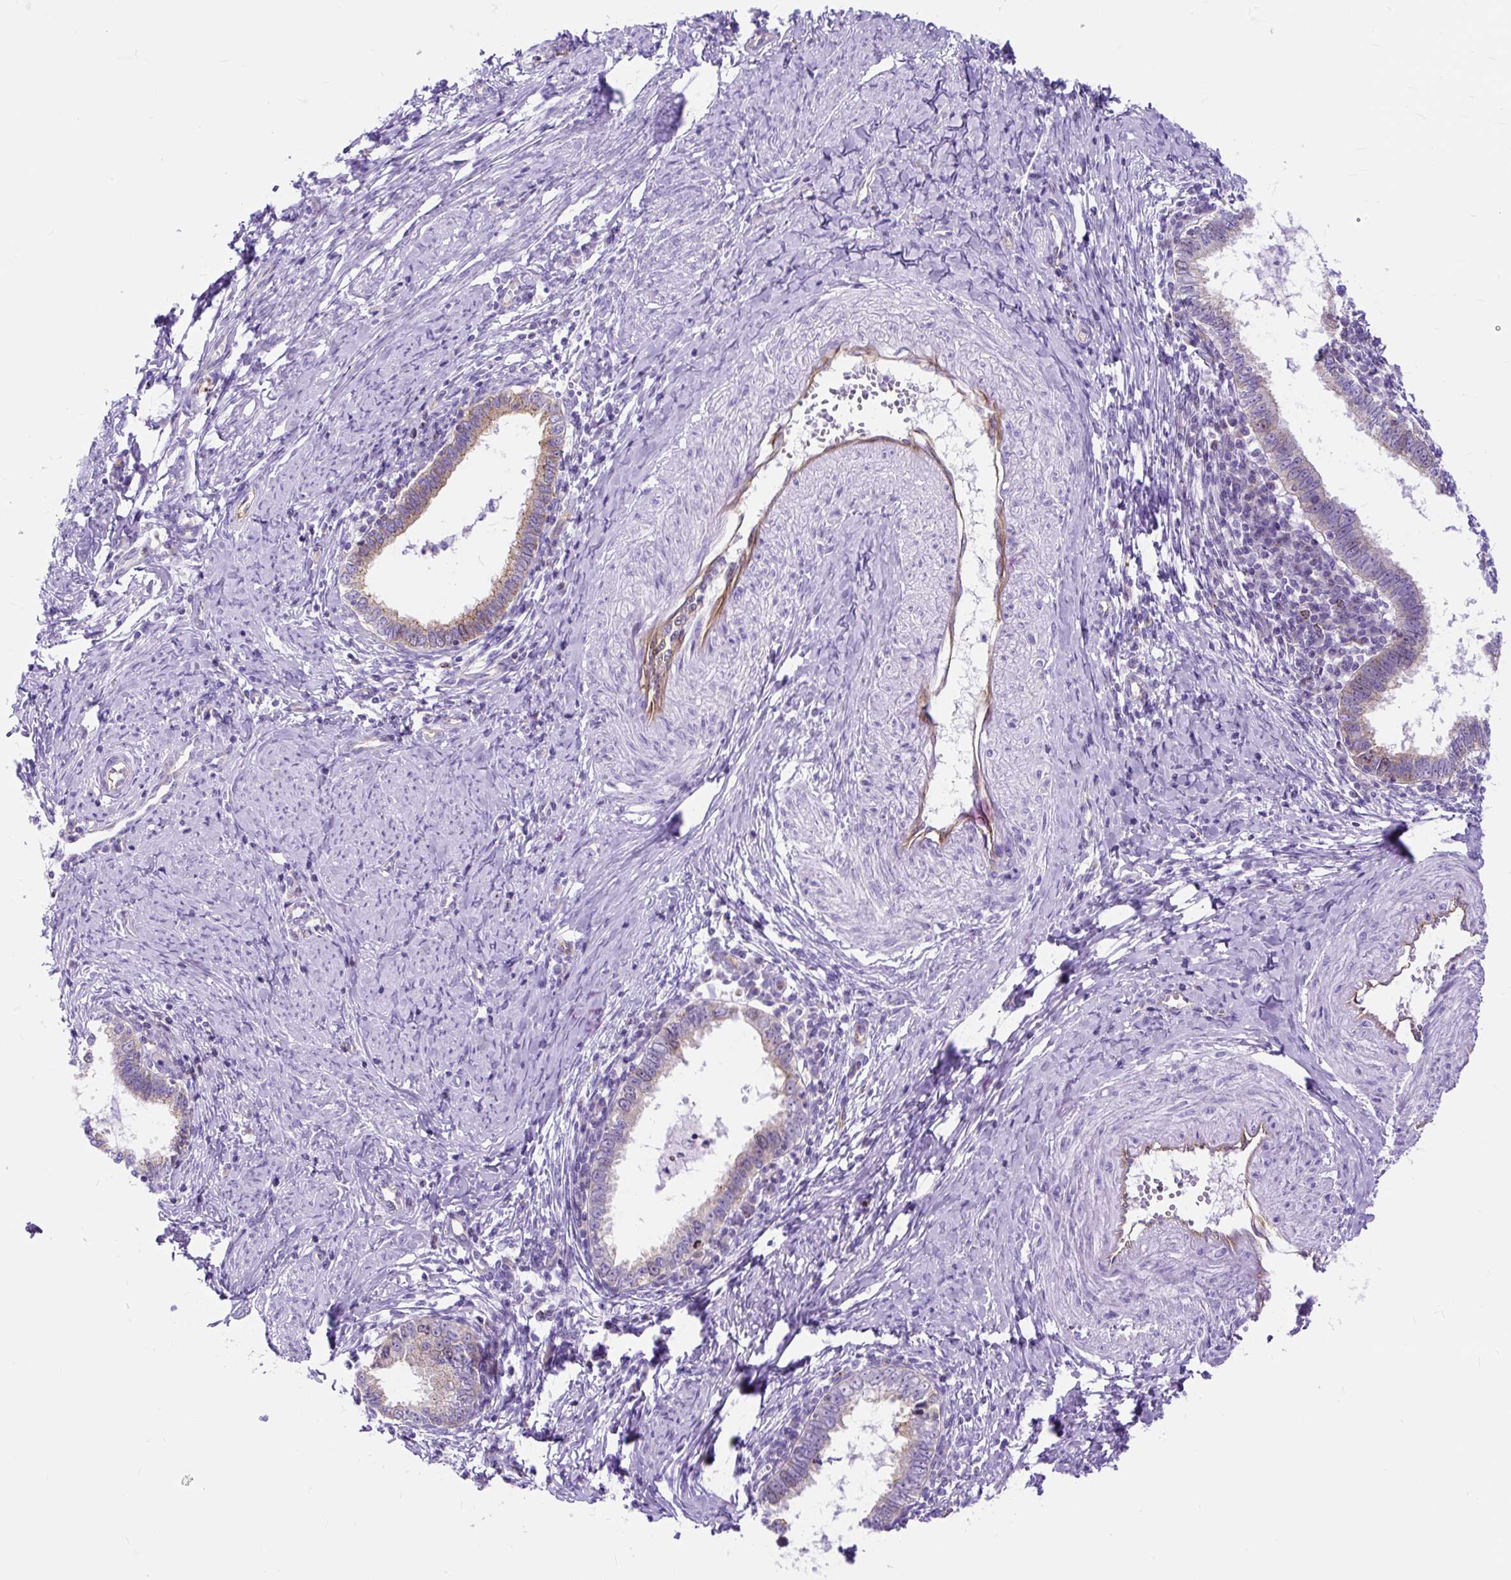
{"staining": {"intensity": "weak", "quantity": "25%-75%", "location": "cytoplasmic/membranous"}, "tissue": "cervical cancer", "cell_type": "Tumor cells", "image_type": "cancer", "snomed": [{"axis": "morphology", "description": "Adenocarcinoma, NOS"}, {"axis": "topography", "description": "Cervix"}], "caption": "DAB immunohistochemical staining of human cervical cancer (adenocarcinoma) reveals weak cytoplasmic/membranous protein expression in approximately 25%-75% of tumor cells.", "gene": "HIP1R", "patient": {"sex": "female", "age": 36}}